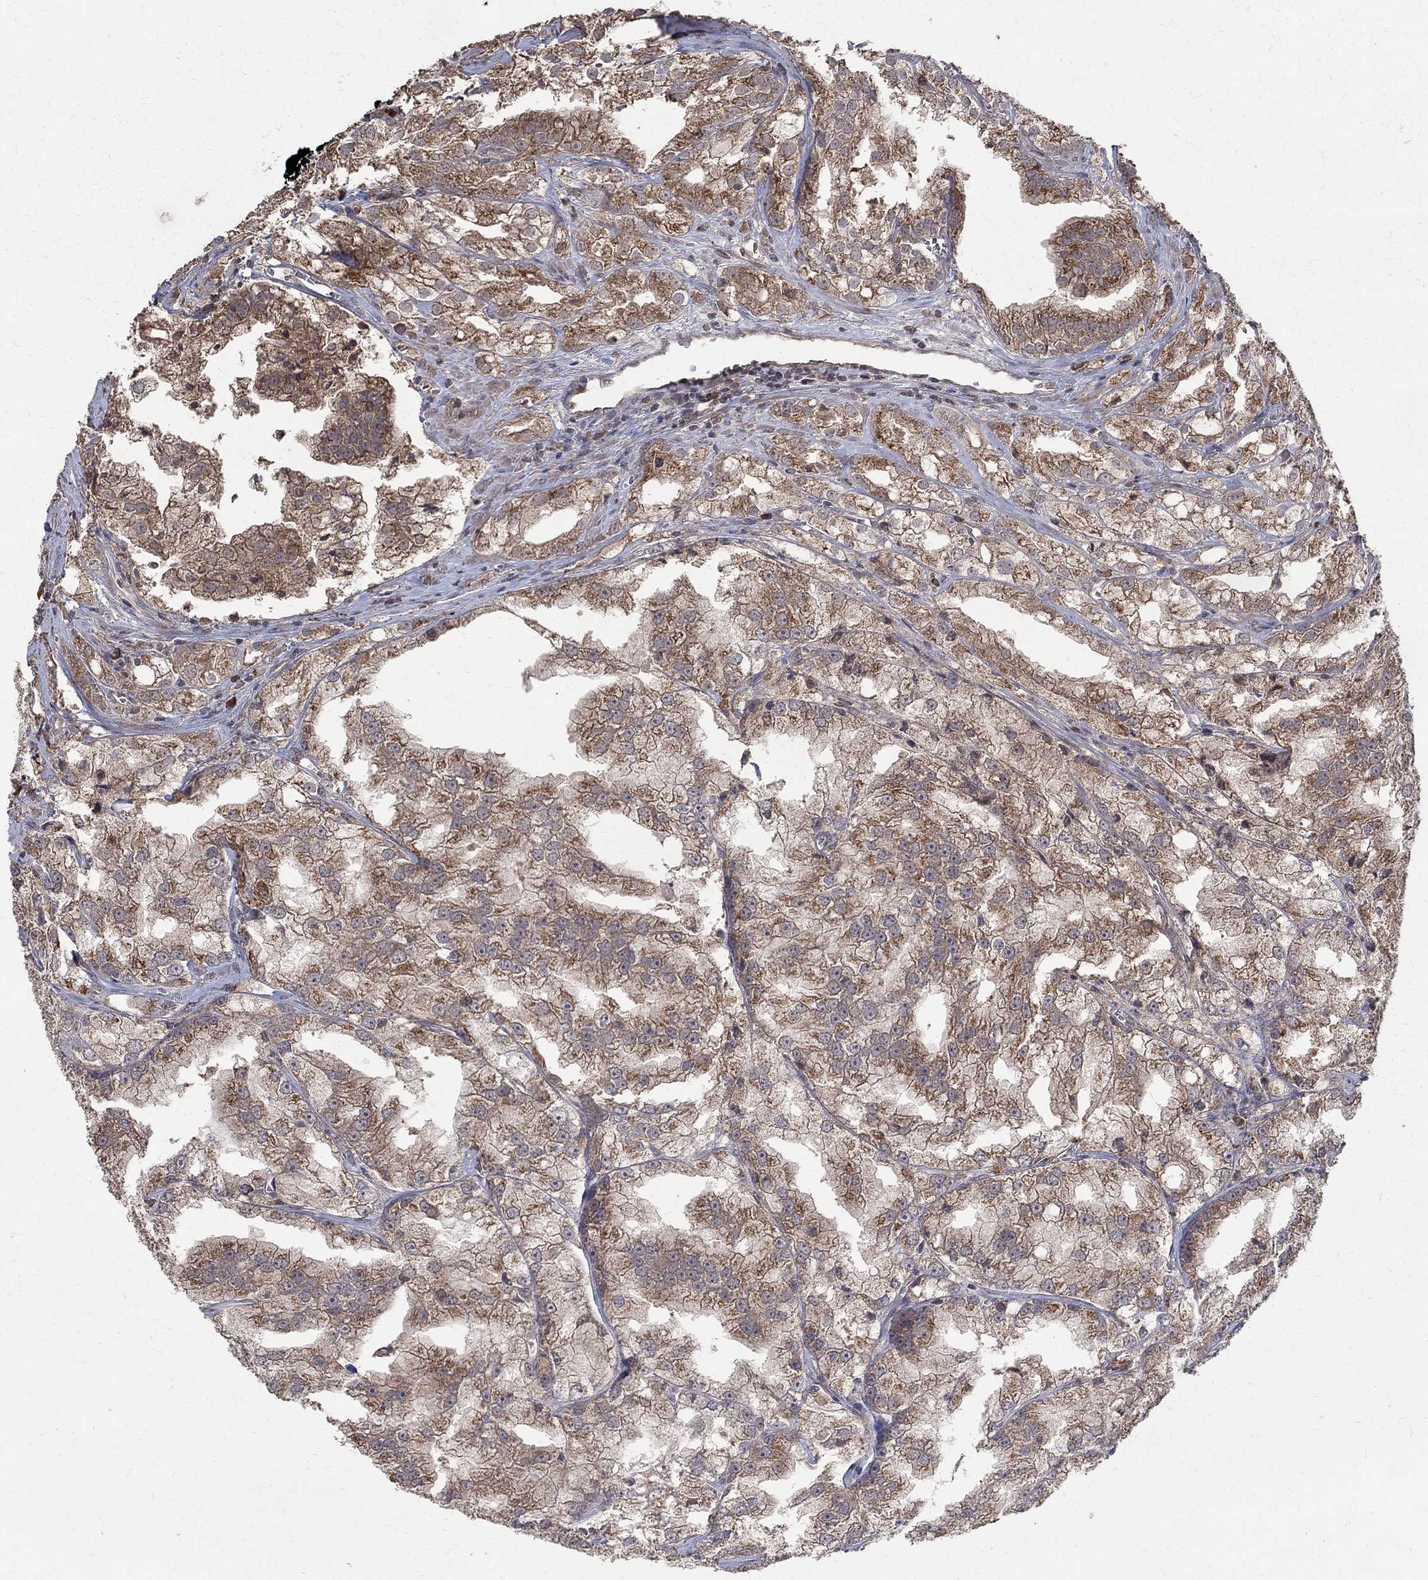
{"staining": {"intensity": "strong", "quantity": "<25%", "location": "cytoplasmic/membranous"}, "tissue": "prostate cancer", "cell_type": "Tumor cells", "image_type": "cancer", "snomed": [{"axis": "morphology", "description": "Adenocarcinoma, NOS"}, {"axis": "topography", "description": "Prostate"}], "caption": "The photomicrograph shows immunohistochemical staining of prostate cancer. There is strong cytoplasmic/membranous expression is present in approximately <25% of tumor cells.", "gene": "C17orf75", "patient": {"sex": "male", "age": 70}}